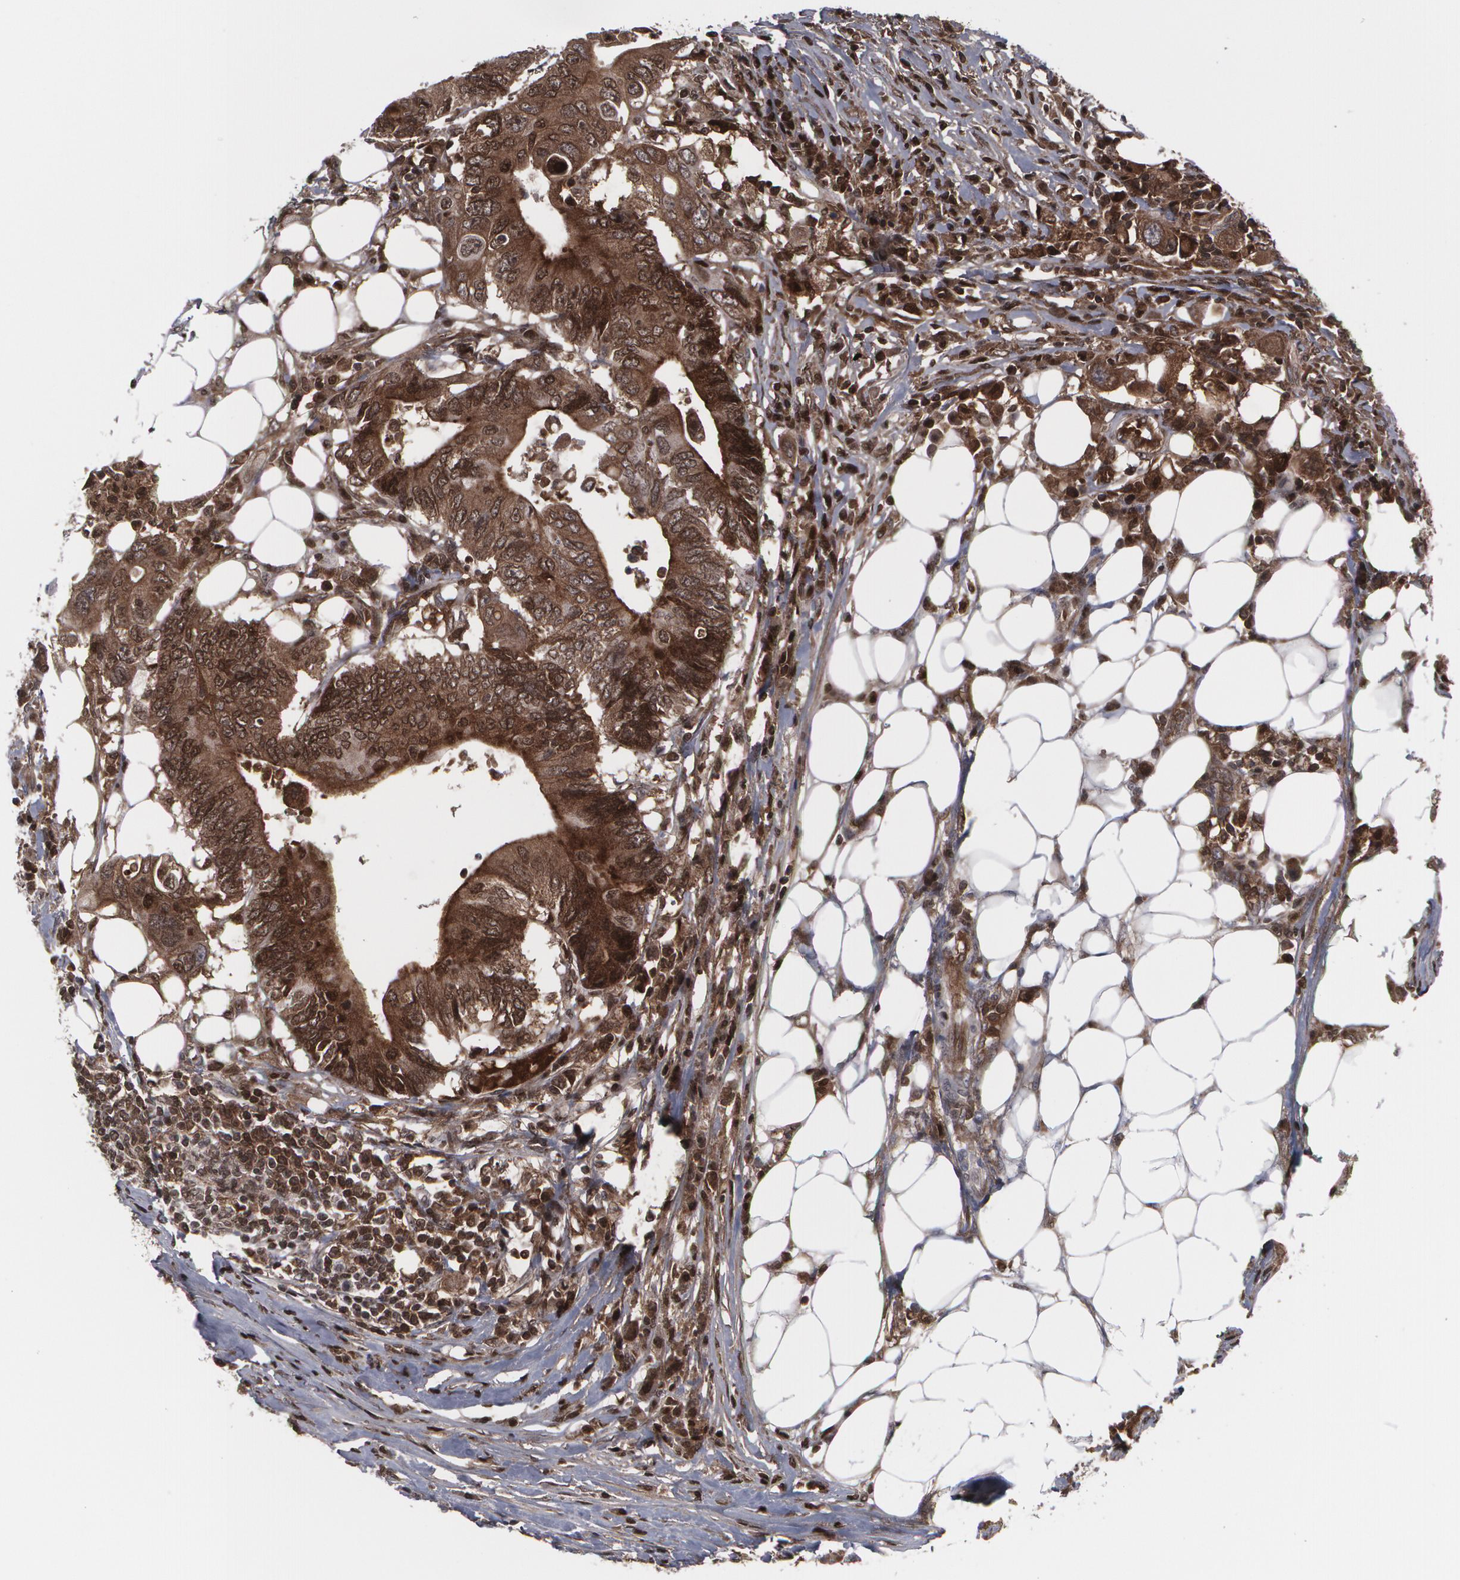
{"staining": {"intensity": "moderate", "quantity": ">75%", "location": "cytoplasmic/membranous"}, "tissue": "colorectal cancer", "cell_type": "Tumor cells", "image_type": "cancer", "snomed": [{"axis": "morphology", "description": "Adenocarcinoma, NOS"}, {"axis": "topography", "description": "Colon"}], "caption": "Immunohistochemistry image of colorectal cancer stained for a protein (brown), which demonstrates medium levels of moderate cytoplasmic/membranous positivity in approximately >75% of tumor cells.", "gene": "LRG1", "patient": {"sex": "male", "age": 71}}